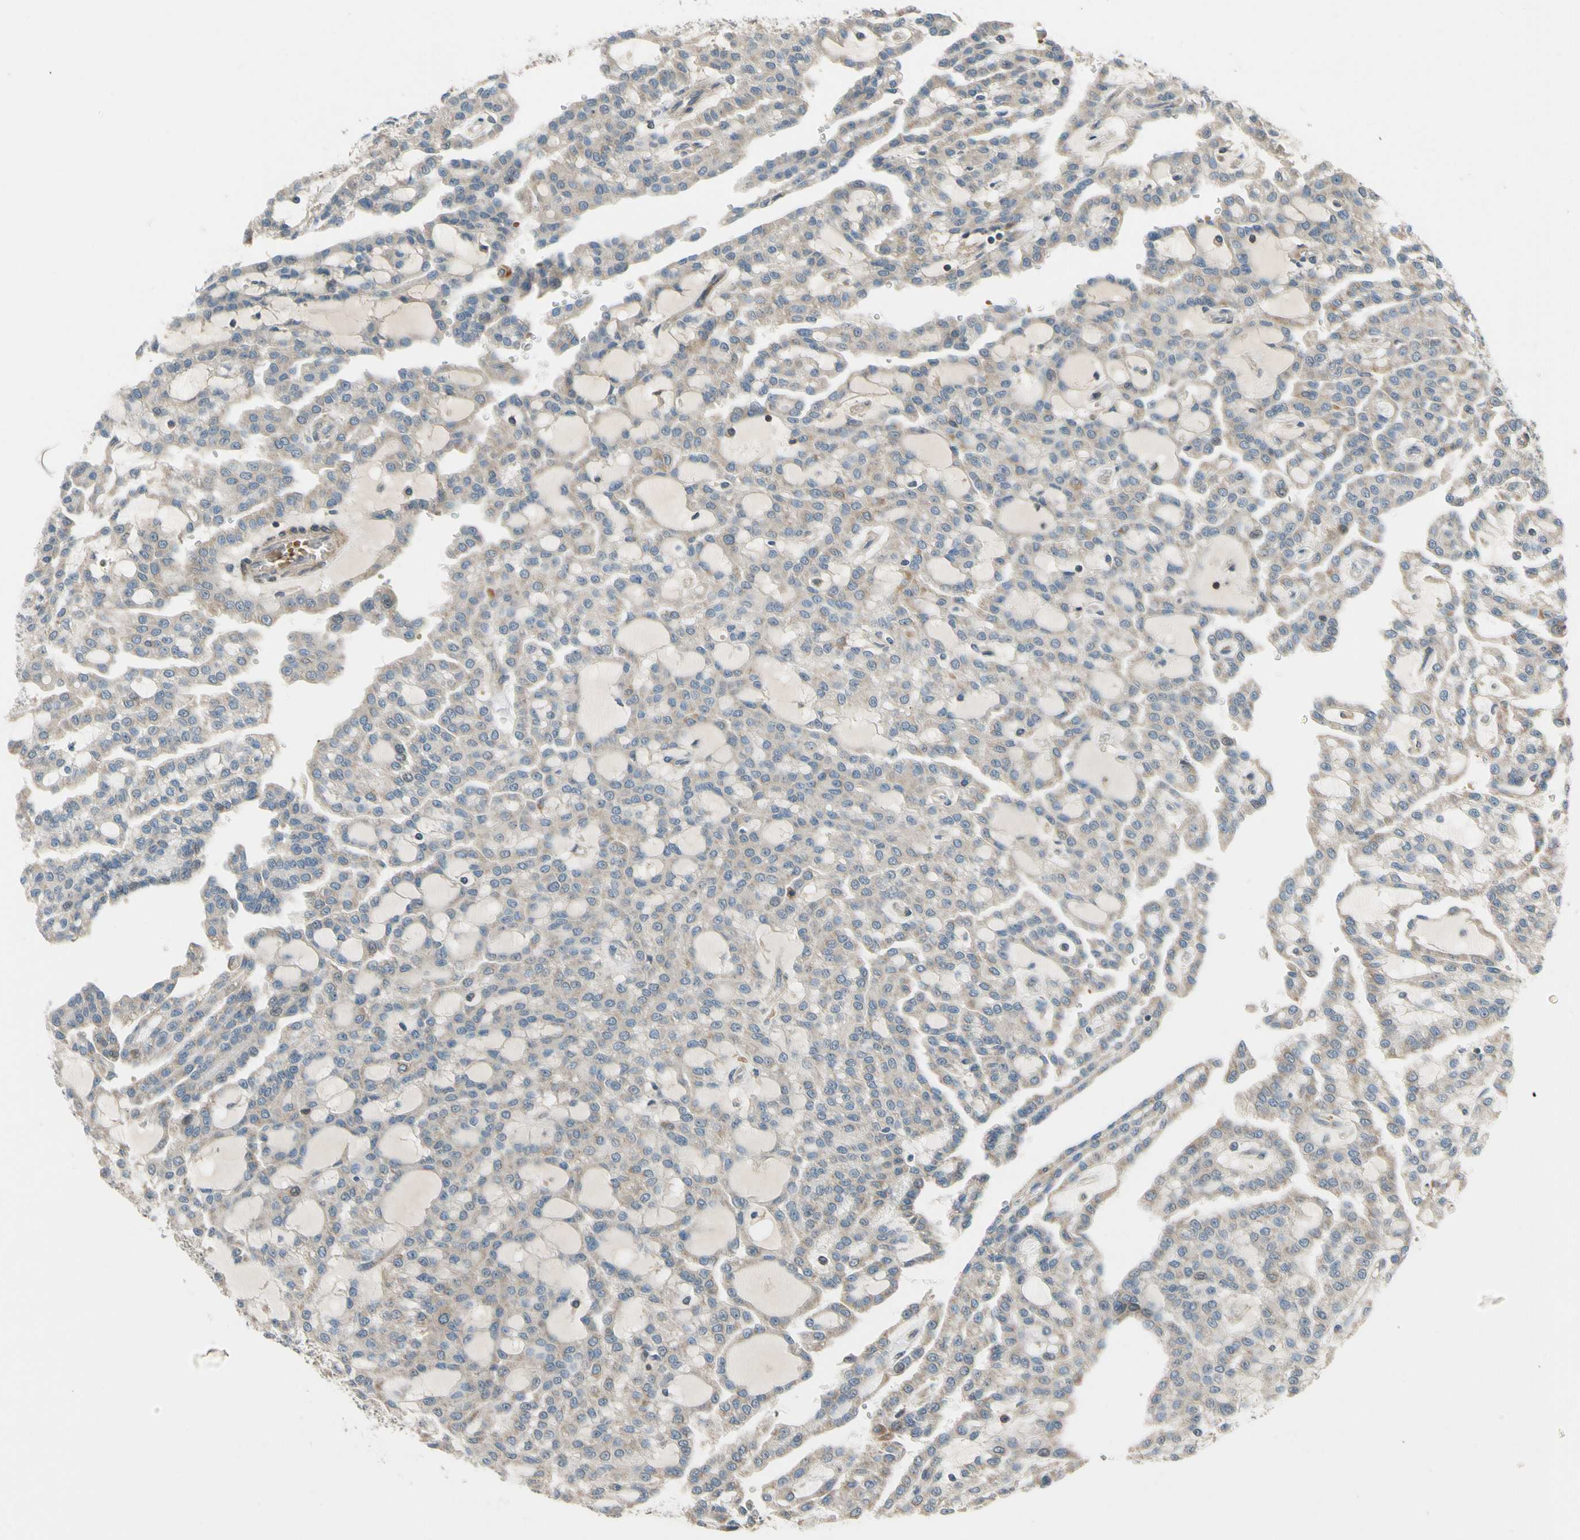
{"staining": {"intensity": "weak", "quantity": "25%-75%", "location": "cytoplasmic/membranous"}, "tissue": "renal cancer", "cell_type": "Tumor cells", "image_type": "cancer", "snomed": [{"axis": "morphology", "description": "Adenocarcinoma, NOS"}, {"axis": "topography", "description": "Kidney"}], "caption": "Renal cancer (adenocarcinoma) was stained to show a protein in brown. There is low levels of weak cytoplasmic/membranous expression in about 25%-75% of tumor cells. The staining is performed using DAB (3,3'-diaminobenzidine) brown chromogen to label protein expression. The nuclei are counter-stained blue using hematoxylin.", "gene": "MST1R", "patient": {"sex": "male", "age": 63}}